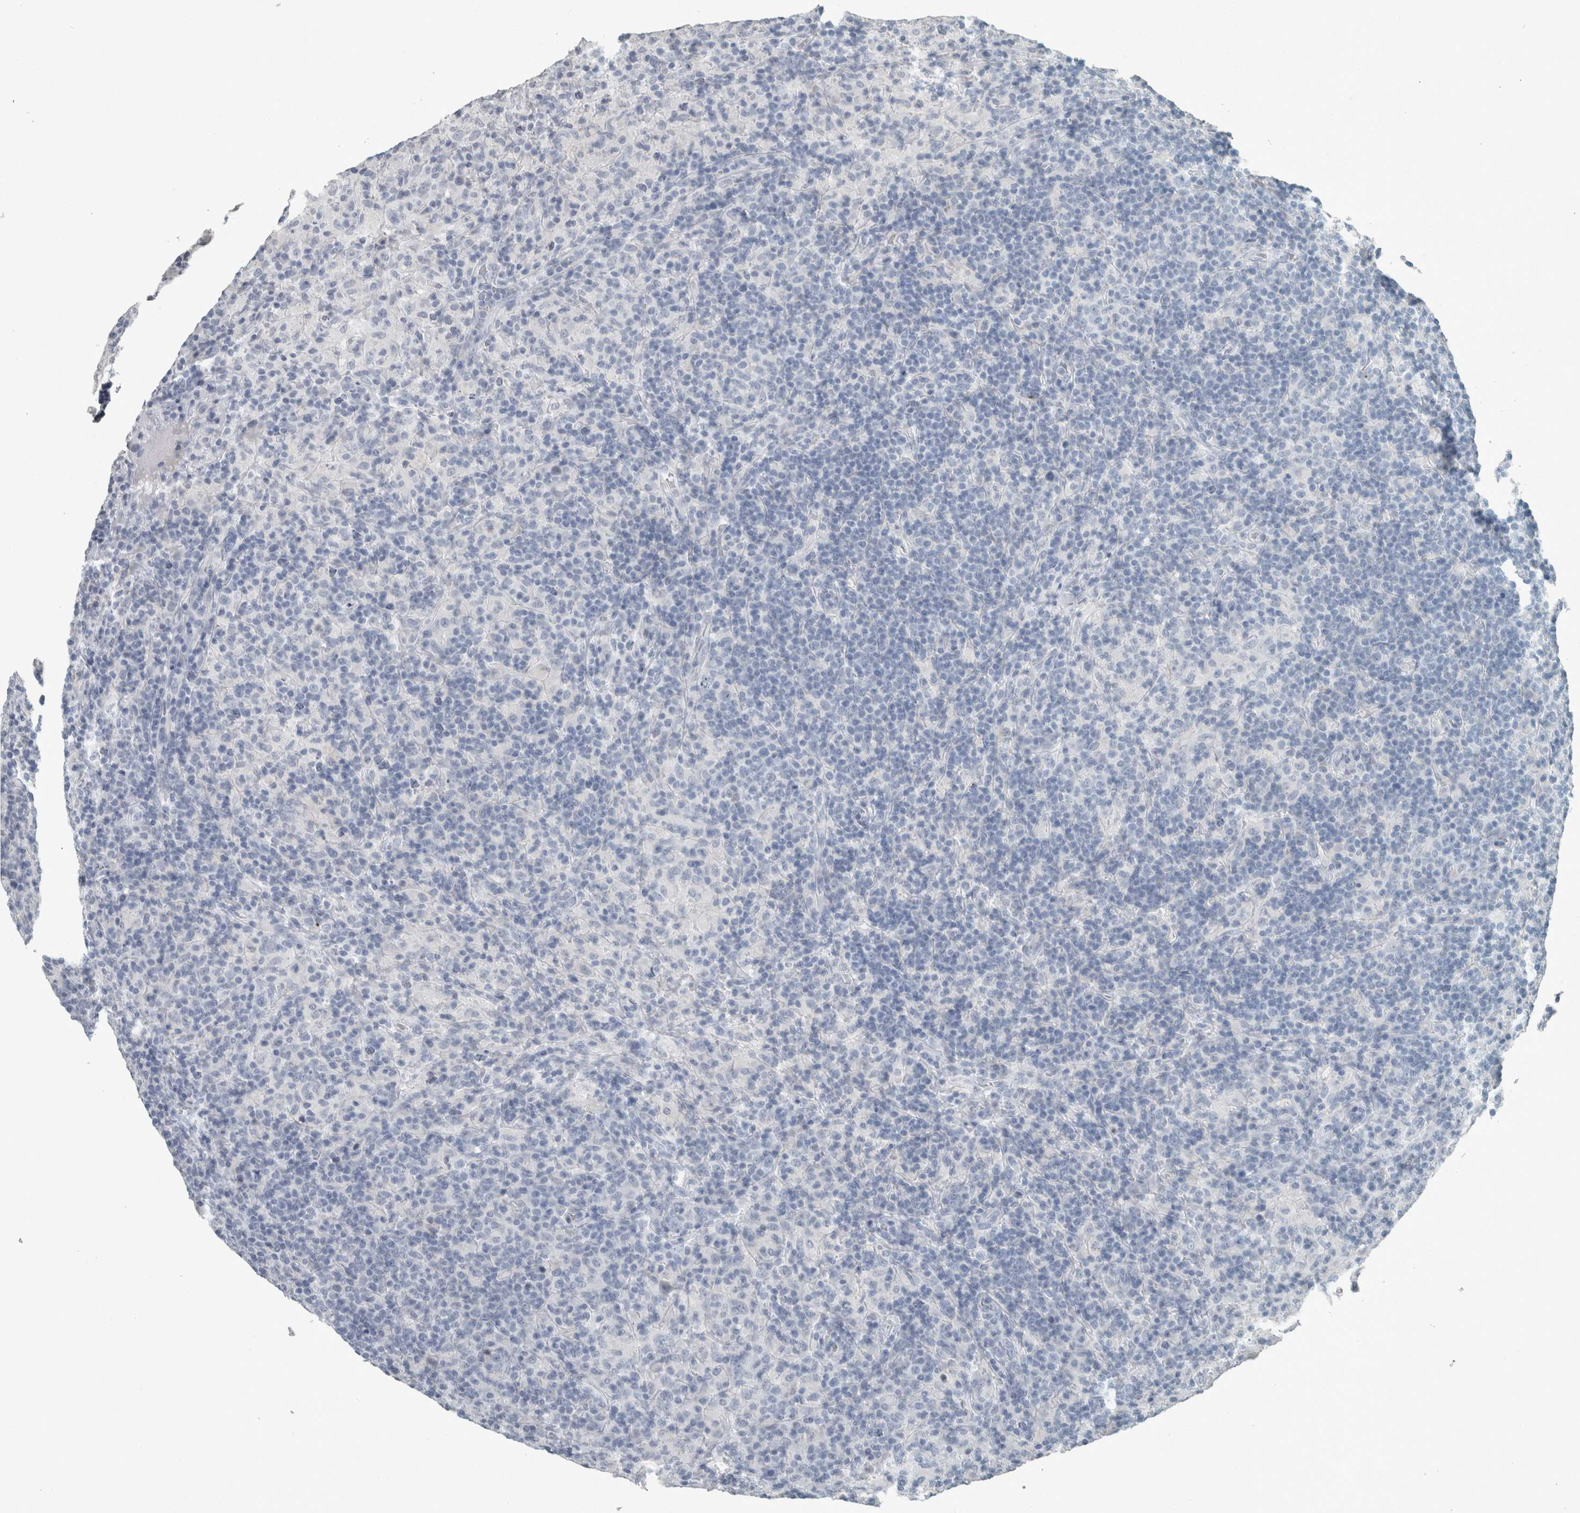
{"staining": {"intensity": "negative", "quantity": "none", "location": "none"}, "tissue": "lymphoma", "cell_type": "Tumor cells", "image_type": "cancer", "snomed": [{"axis": "morphology", "description": "Hodgkin's disease, NOS"}, {"axis": "topography", "description": "Lymph node"}], "caption": "Micrograph shows no protein positivity in tumor cells of lymphoma tissue.", "gene": "CHL1", "patient": {"sex": "male", "age": 70}}